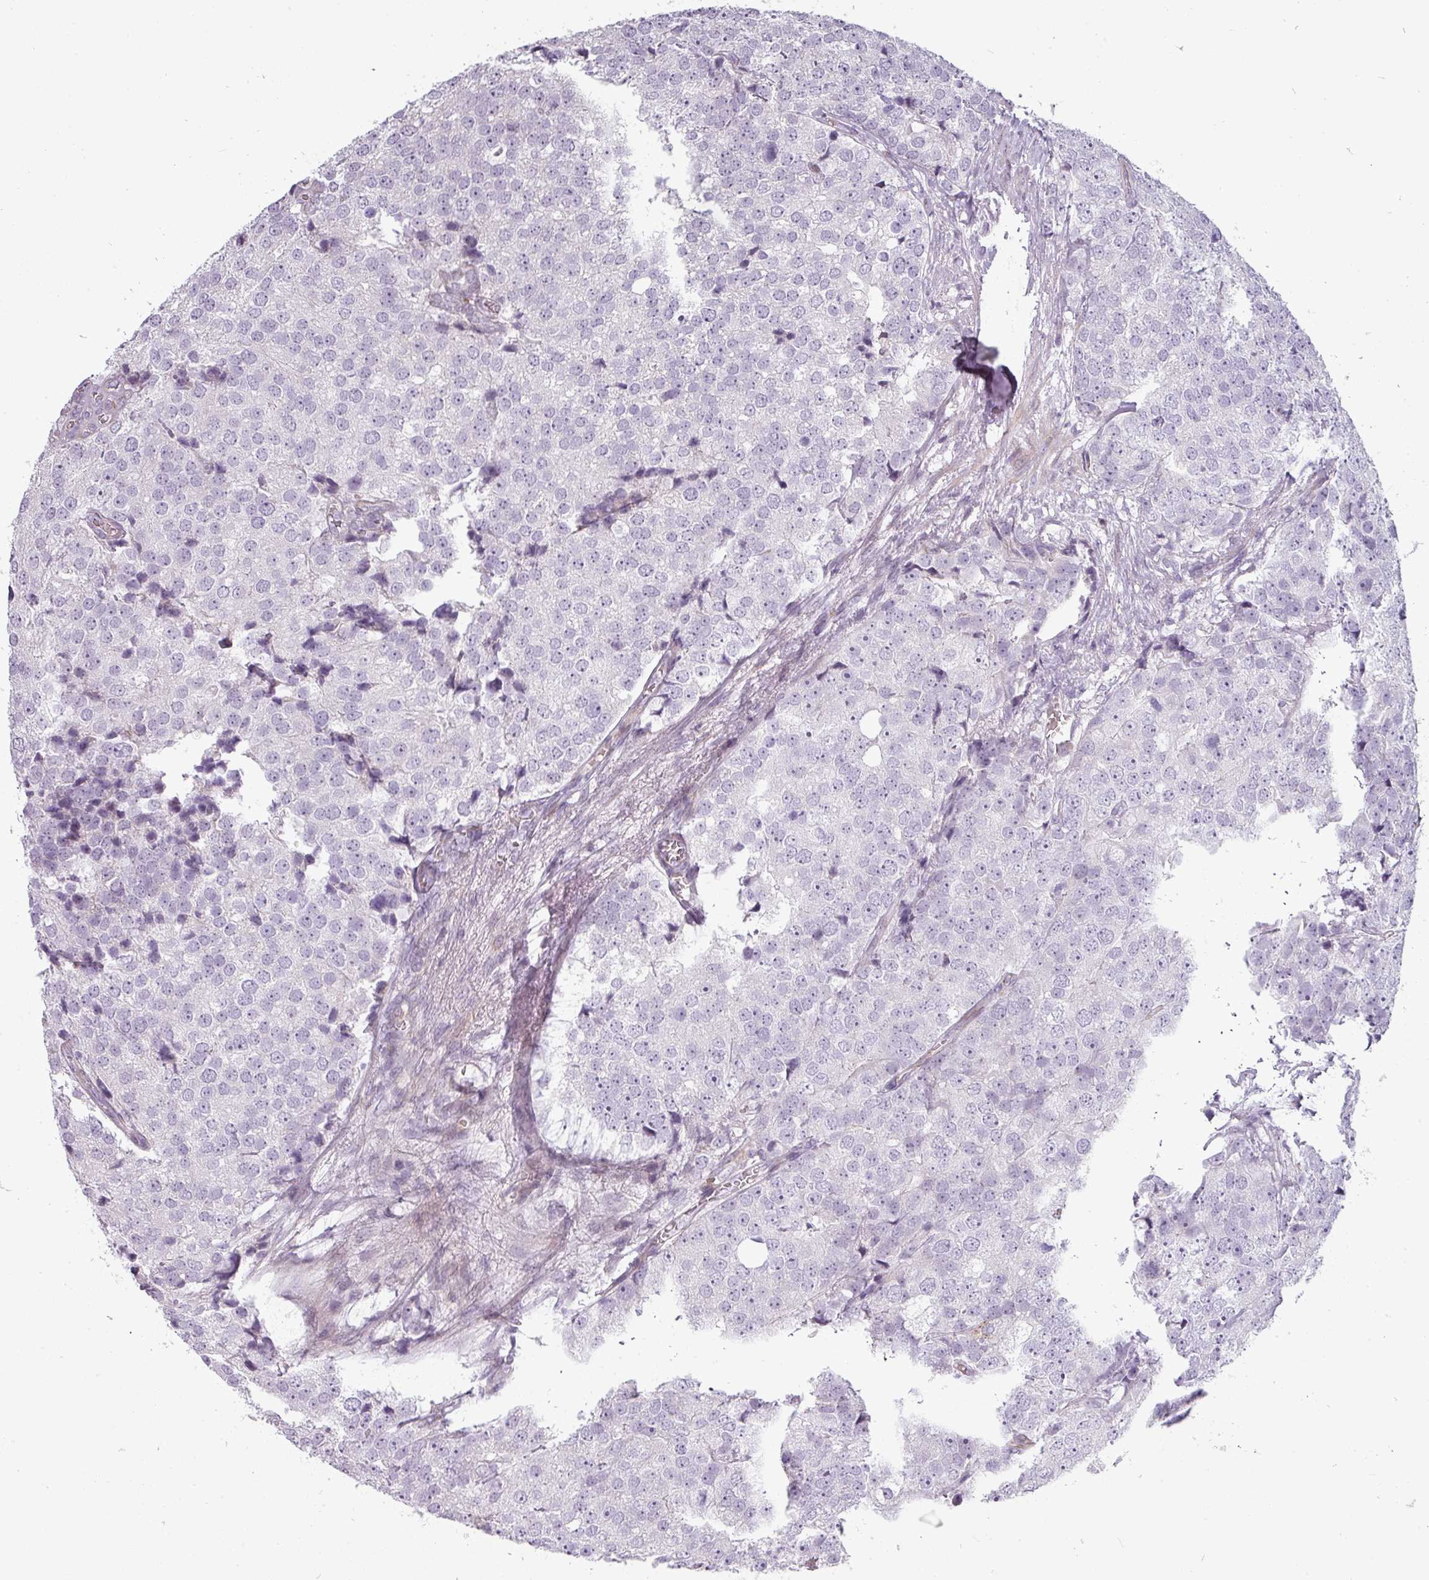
{"staining": {"intensity": "negative", "quantity": "none", "location": "none"}, "tissue": "prostate cancer", "cell_type": "Tumor cells", "image_type": "cancer", "snomed": [{"axis": "morphology", "description": "Adenocarcinoma, High grade"}, {"axis": "topography", "description": "Prostate"}], "caption": "Prostate cancer was stained to show a protein in brown. There is no significant staining in tumor cells.", "gene": "CHRDL1", "patient": {"sex": "male", "age": 49}}